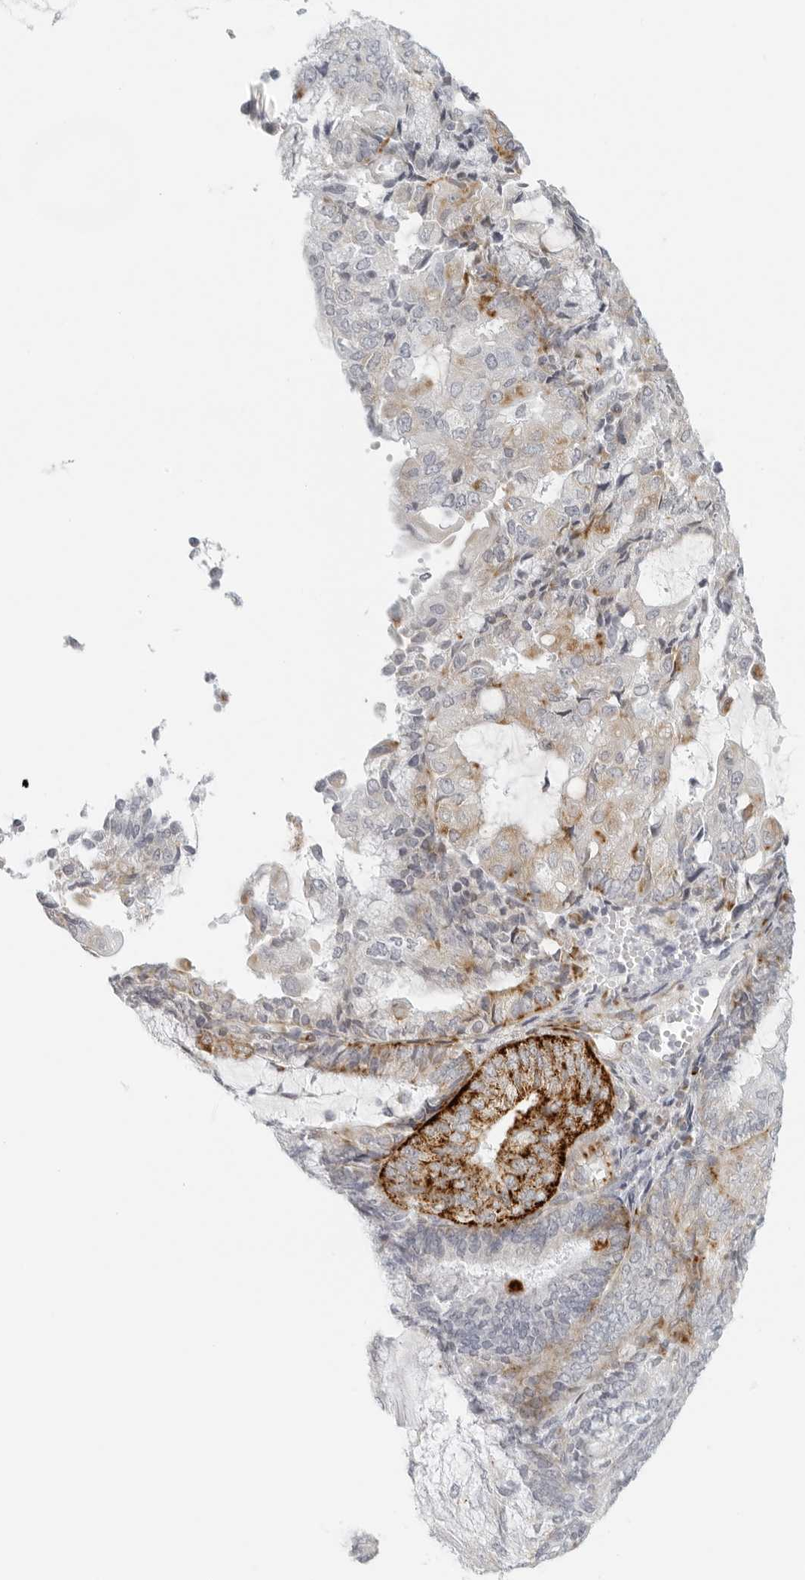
{"staining": {"intensity": "moderate", "quantity": "<25%", "location": "cytoplasmic/membranous"}, "tissue": "endometrial cancer", "cell_type": "Tumor cells", "image_type": "cancer", "snomed": [{"axis": "morphology", "description": "Adenocarcinoma, NOS"}, {"axis": "topography", "description": "Endometrium"}], "caption": "Tumor cells reveal moderate cytoplasmic/membranous staining in about <25% of cells in endometrial adenocarcinoma.", "gene": "RPS6KC1", "patient": {"sex": "female", "age": 81}}